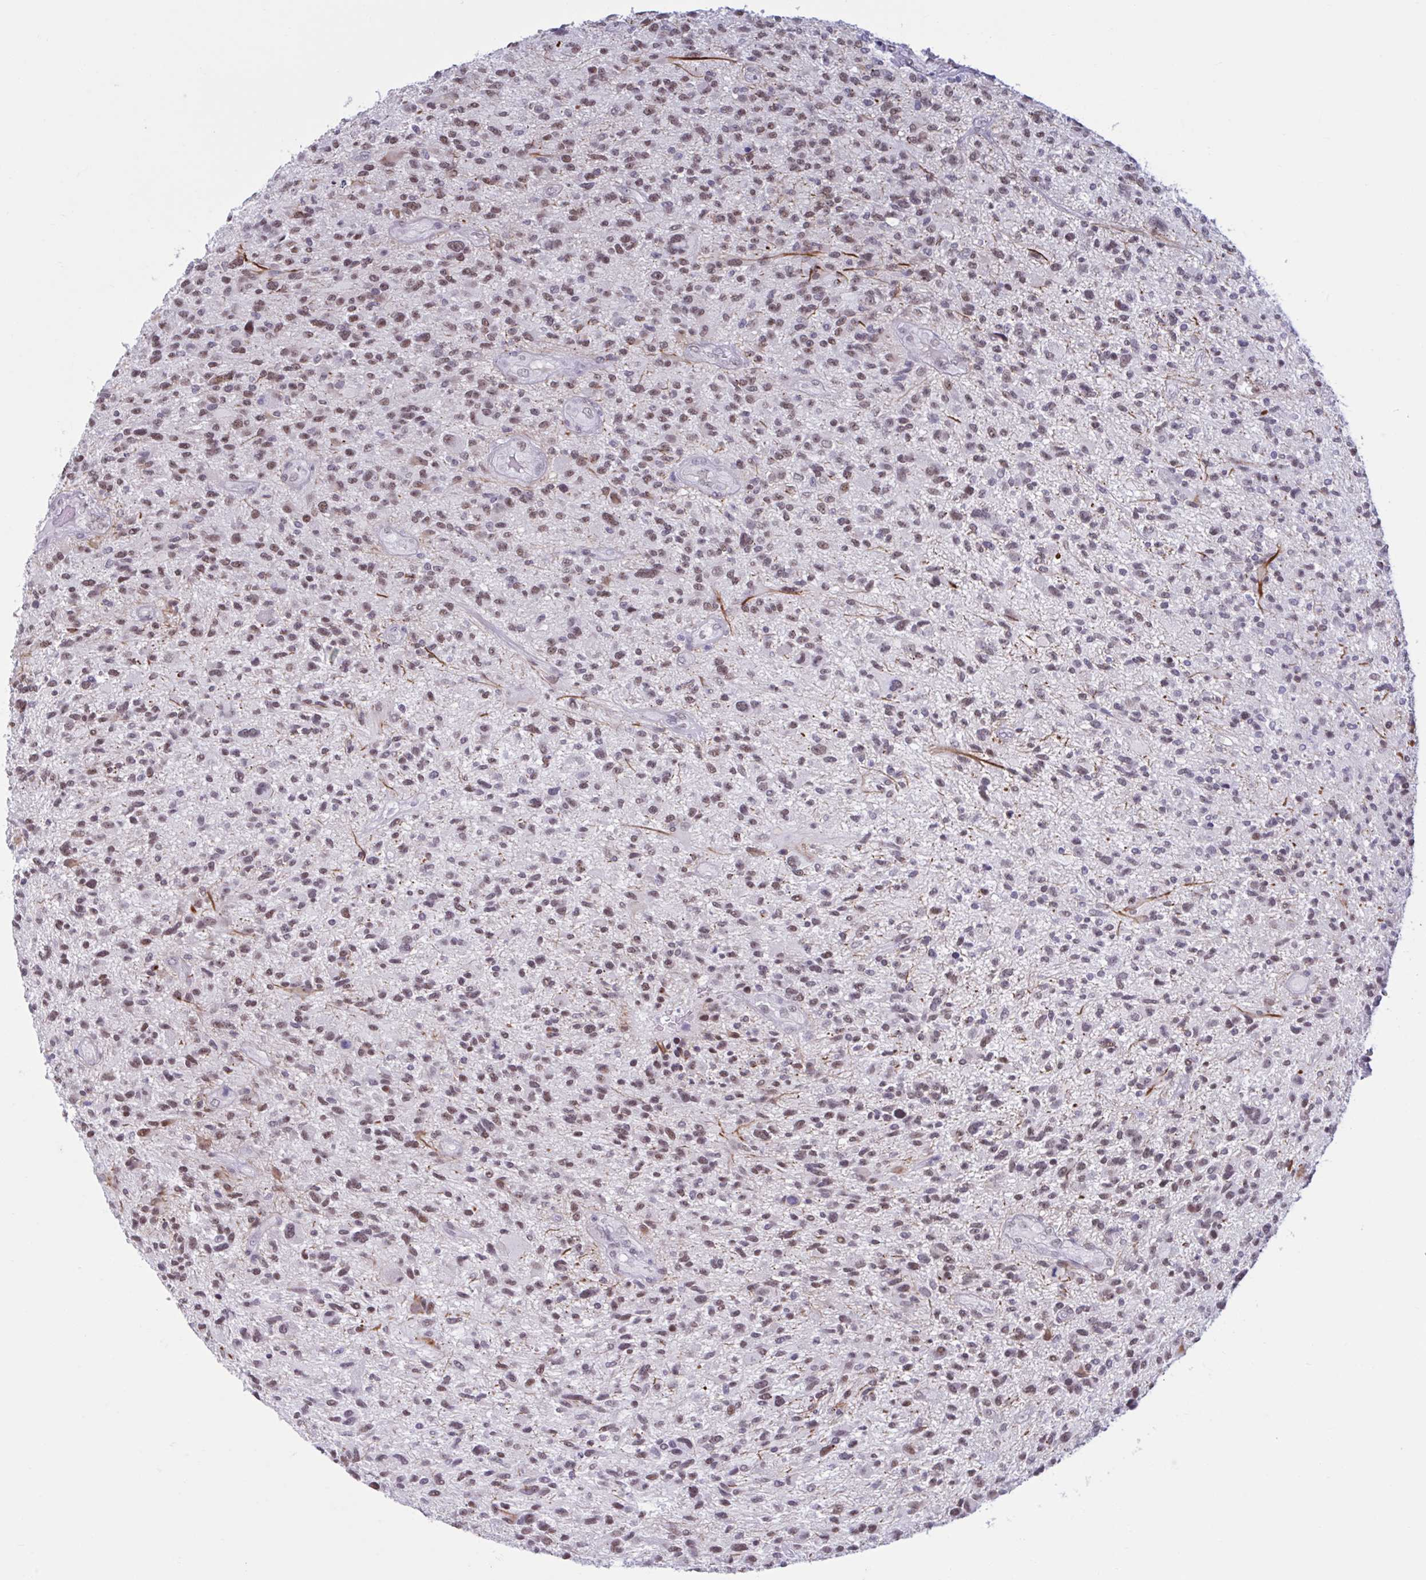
{"staining": {"intensity": "weak", "quantity": ">75%", "location": "nuclear"}, "tissue": "glioma", "cell_type": "Tumor cells", "image_type": "cancer", "snomed": [{"axis": "morphology", "description": "Glioma, malignant, High grade"}, {"axis": "topography", "description": "Brain"}], "caption": "A brown stain highlights weak nuclear staining of a protein in human malignant glioma (high-grade) tumor cells.", "gene": "MSMB", "patient": {"sex": "male", "age": 47}}